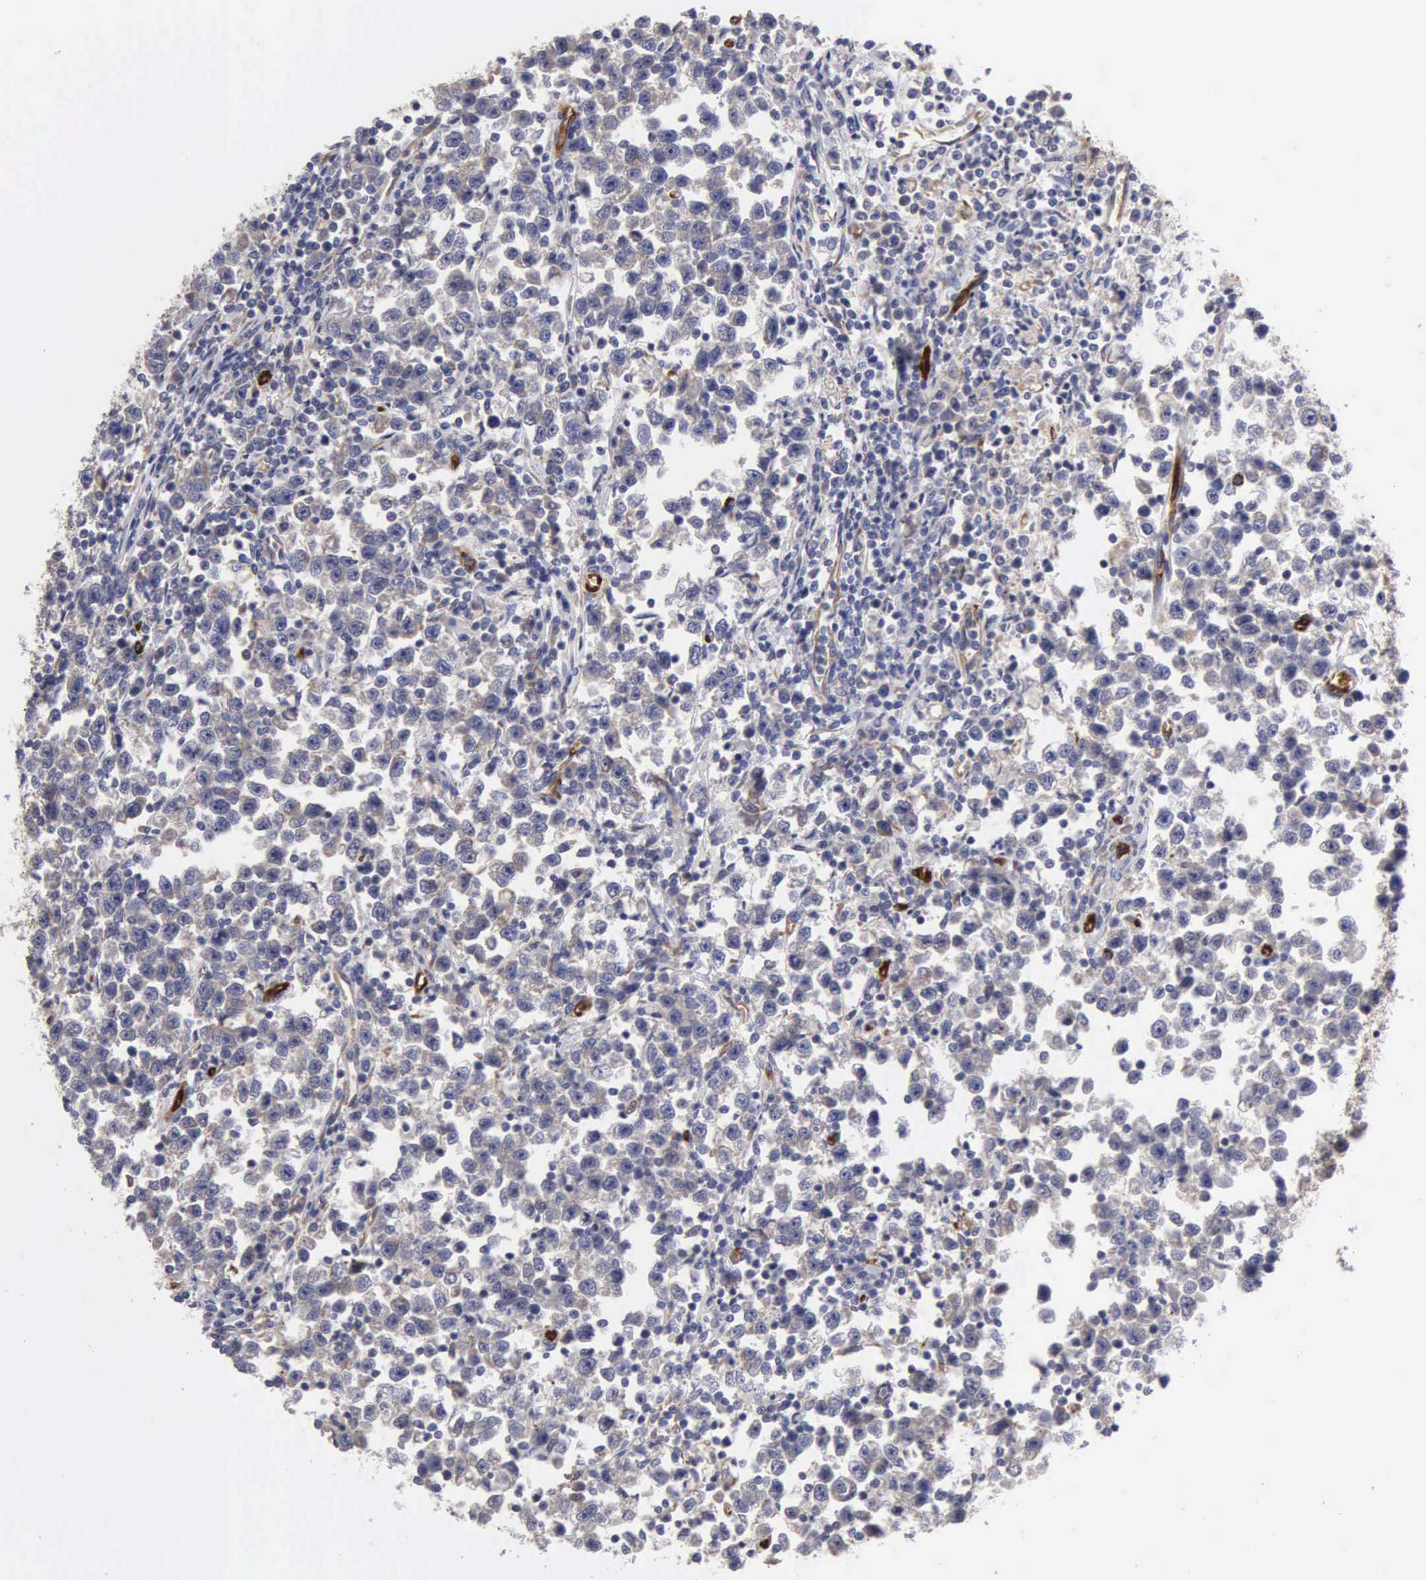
{"staining": {"intensity": "weak", "quantity": "<25%", "location": "cytoplasmic/membranous"}, "tissue": "testis cancer", "cell_type": "Tumor cells", "image_type": "cancer", "snomed": [{"axis": "morphology", "description": "Seminoma, NOS"}, {"axis": "topography", "description": "Testis"}], "caption": "Testis seminoma was stained to show a protein in brown. There is no significant expression in tumor cells.", "gene": "RDX", "patient": {"sex": "male", "age": 43}}